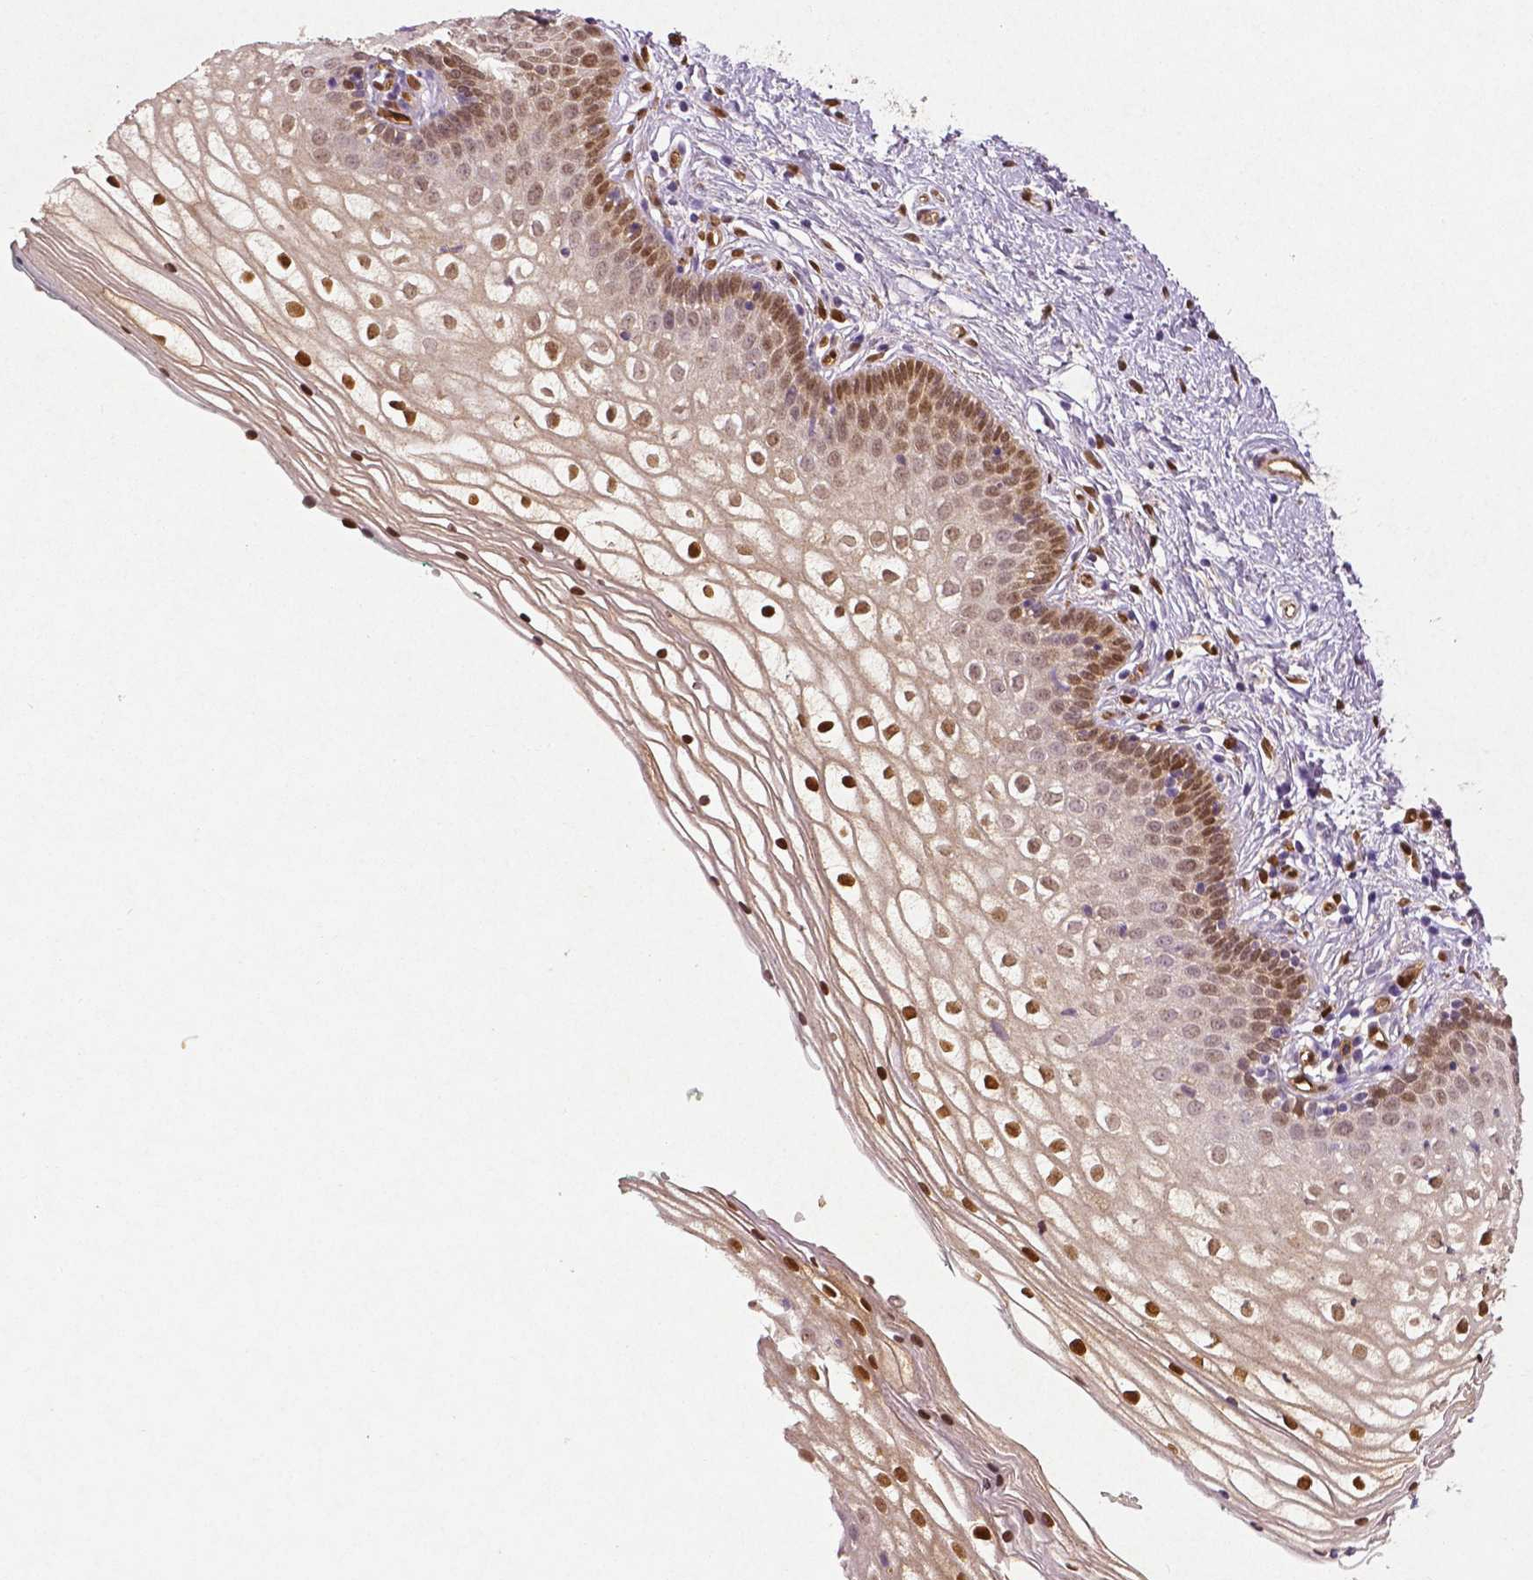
{"staining": {"intensity": "moderate", "quantity": ">75%", "location": "cytoplasmic/membranous,nuclear"}, "tissue": "vagina", "cell_type": "Squamous epithelial cells", "image_type": "normal", "snomed": [{"axis": "morphology", "description": "Normal tissue, NOS"}, {"axis": "topography", "description": "Vagina"}], "caption": "DAB immunohistochemical staining of normal vagina exhibits moderate cytoplasmic/membranous,nuclear protein positivity in about >75% of squamous epithelial cells.", "gene": "WWTR1", "patient": {"sex": "female", "age": 36}}